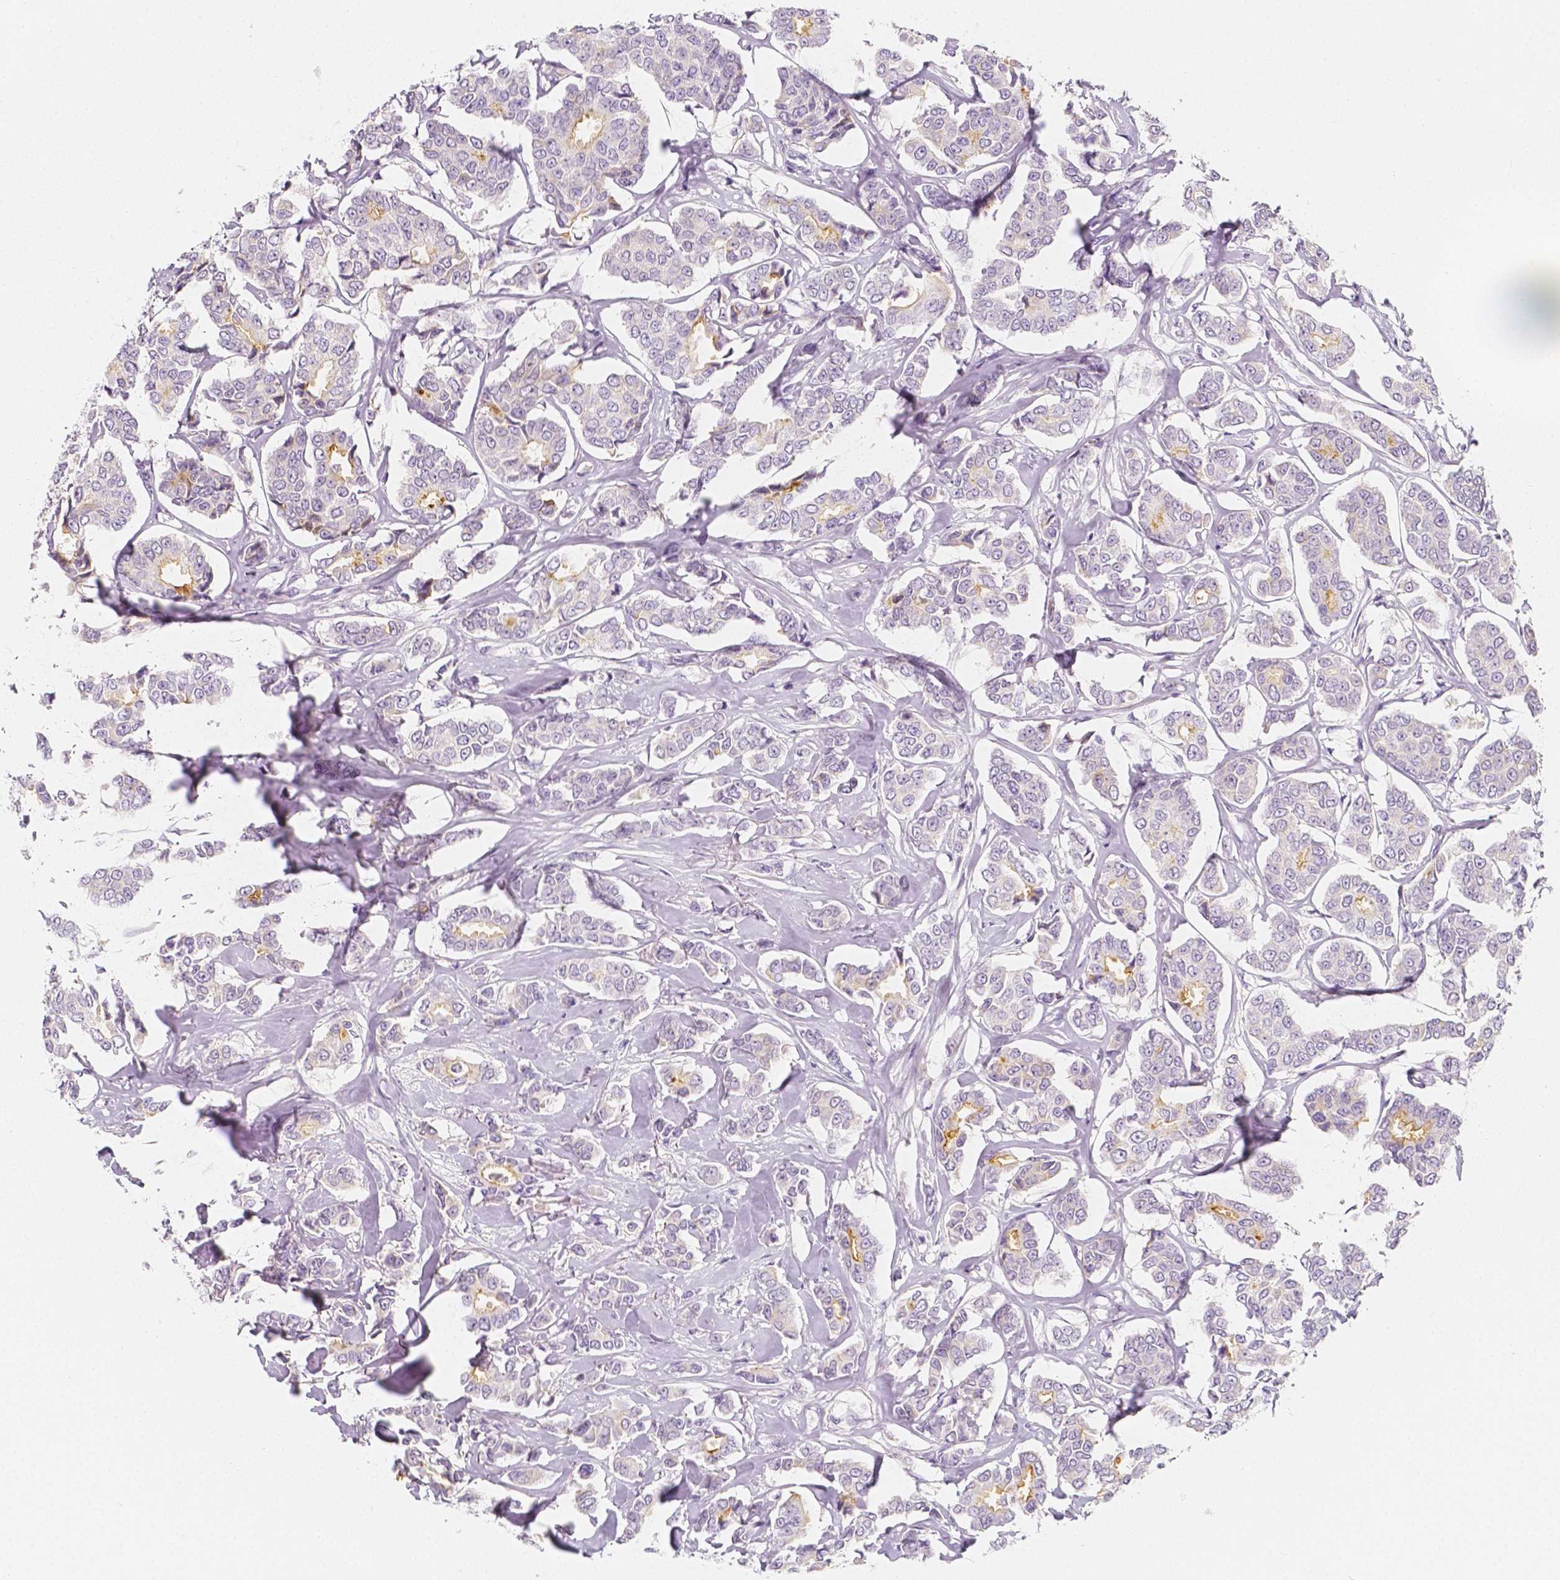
{"staining": {"intensity": "moderate", "quantity": "<25%", "location": "cytoplasmic/membranous"}, "tissue": "breast cancer", "cell_type": "Tumor cells", "image_type": "cancer", "snomed": [{"axis": "morphology", "description": "Duct carcinoma"}, {"axis": "topography", "description": "Breast"}], "caption": "The immunohistochemical stain highlights moderate cytoplasmic/membranous positivity in tumor cells of breast cancer tissue.", "gene": "BATF", "patient": {"sex": "female", "age": 94}}